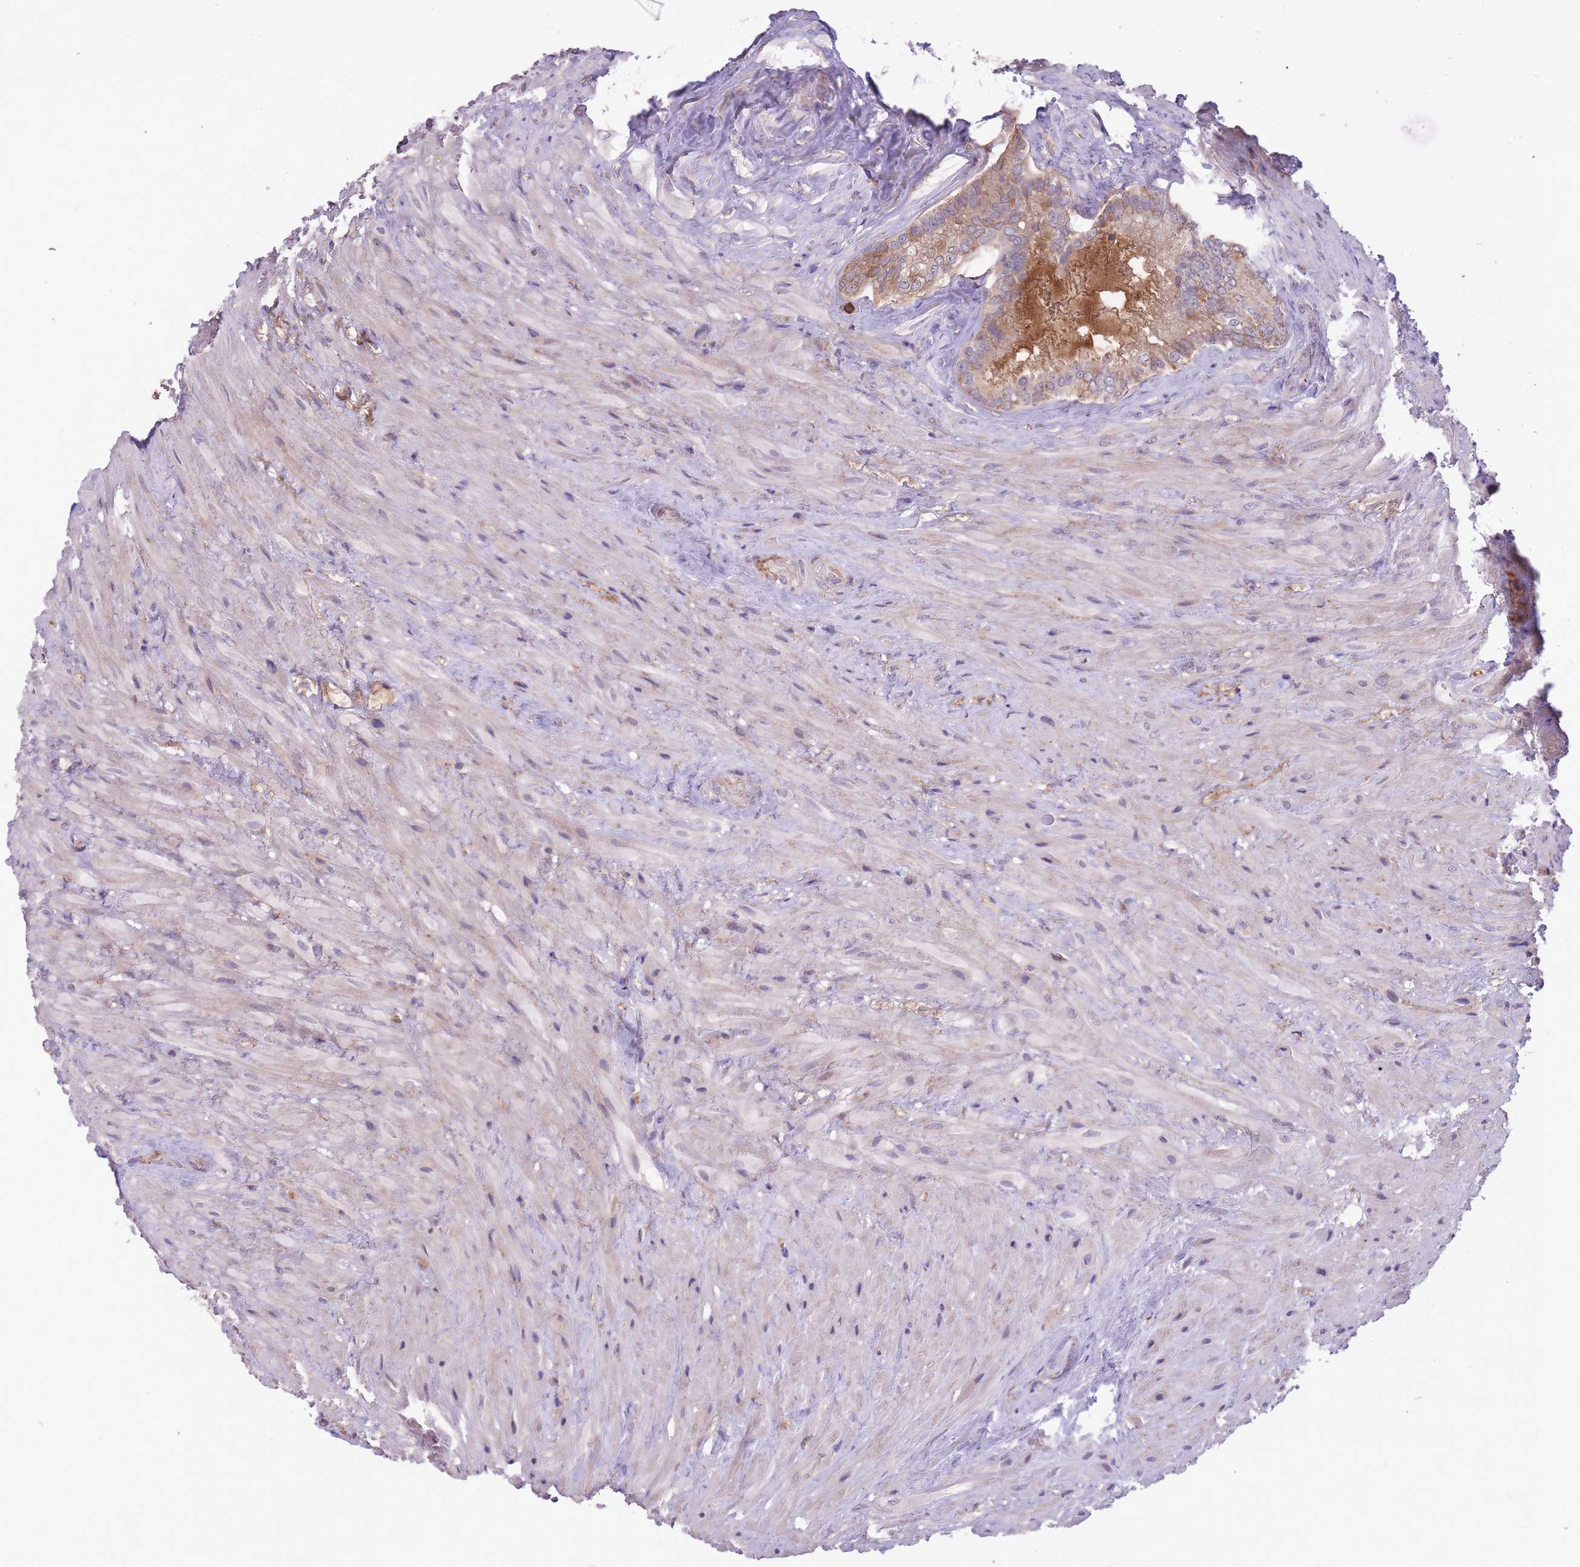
{"staining": {"intensity": "moderate", "quantity": ">75%", "location": "cytoplasmic/membranous"}, "tissue": "seminal vesicle", "cell_type": "Glandular cells", "image_type": "normal", "snomed": [{"axis": "morphology", "description": "Normal tissue, NOS"}, {"axis": "topography", "description": "Seminal veicle"}], "caption": "This image demonstrates immunohistochemistry (IHC) staining of normal seminal vesicle, with medium moderate cytoplasmic/membranous staining in about >75% of glandular cells.", "gene": "IGF2BP2", "patient": {"sex": "male", "age": 62}}